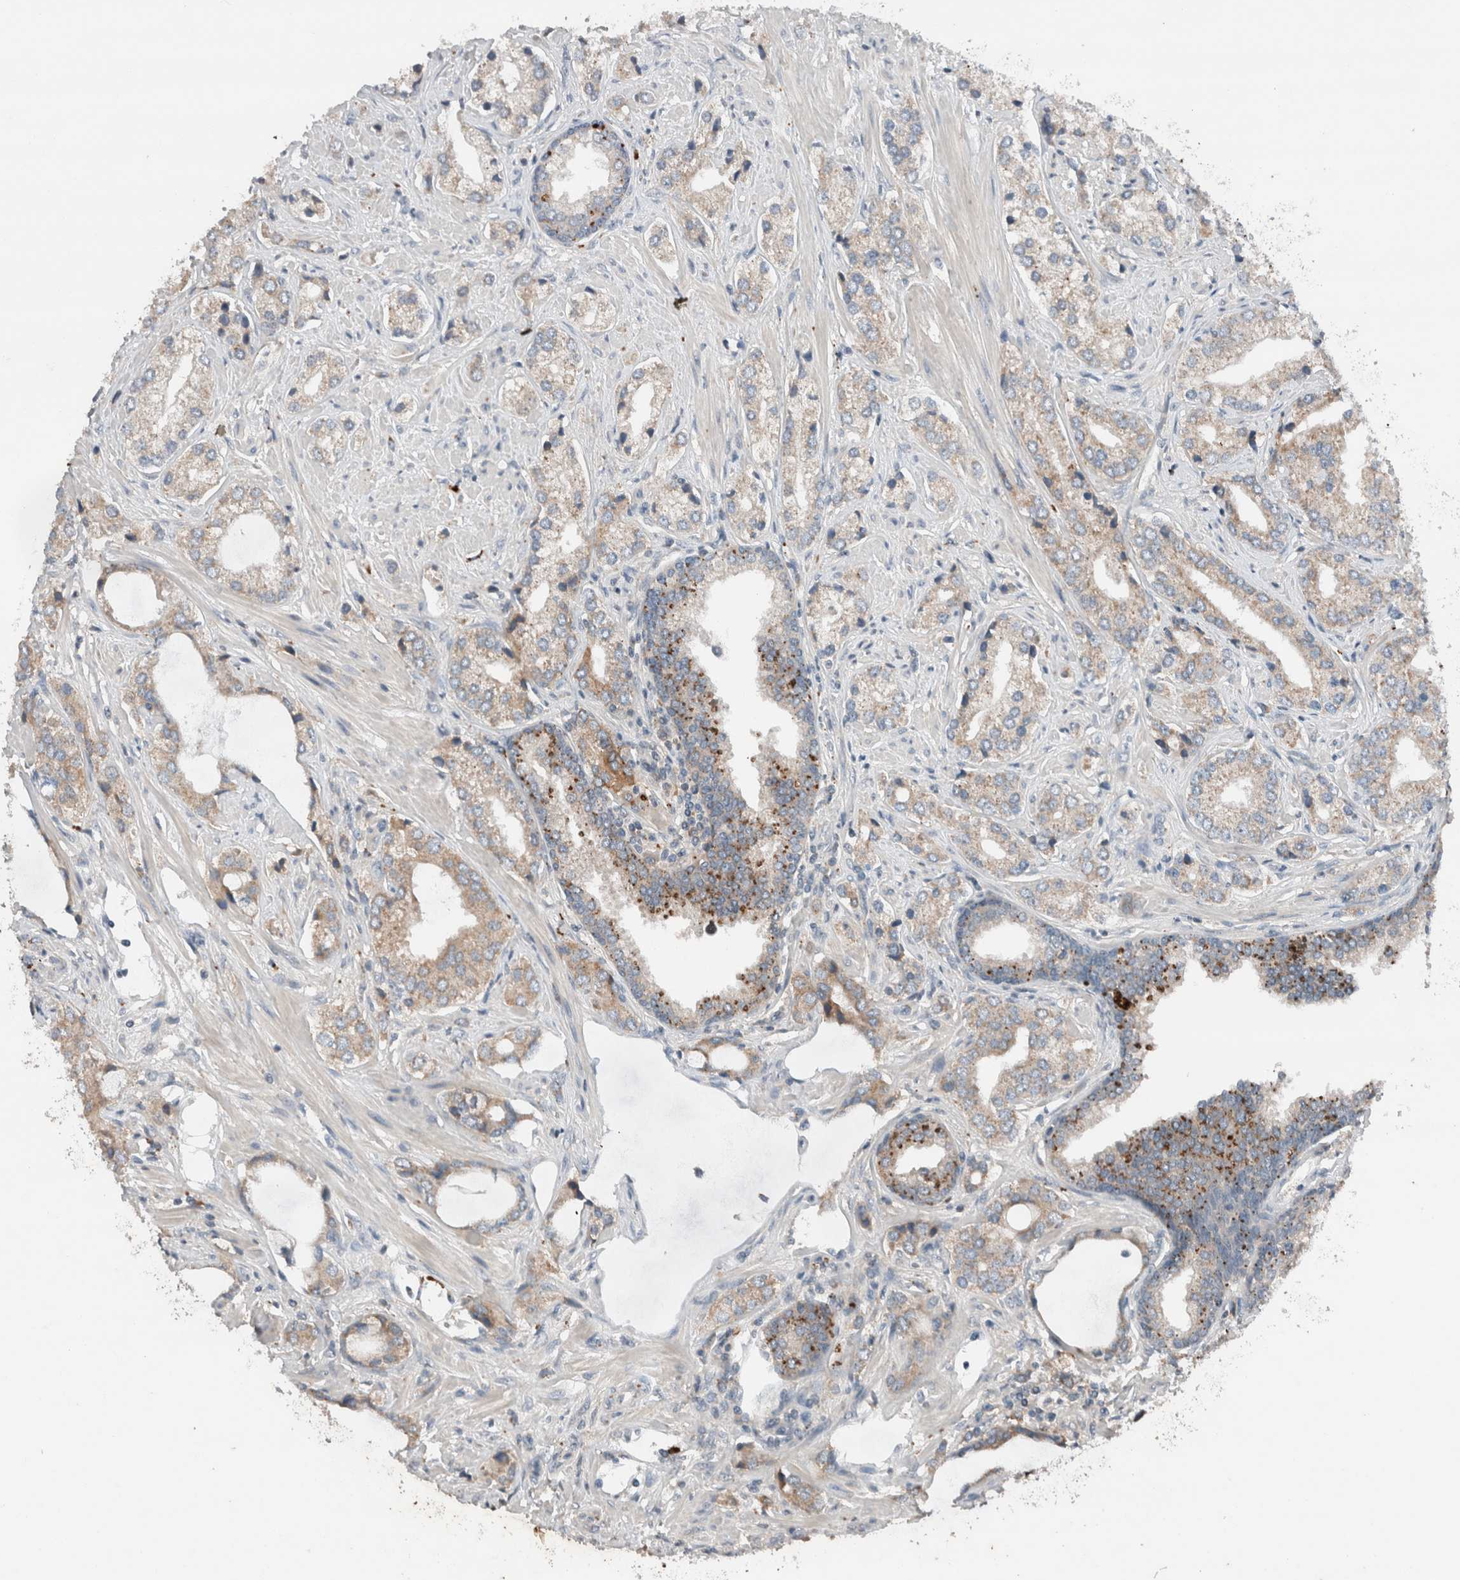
{"staining": {"intensity": "weak", "quantity": "<25%", "location": "cytoplasmic/membranous"}, "tissue": "prostate cancer", "cell_type": "Tumor cells", "image_type": "cancer", "snomed": [{"axis": "morphology", "description": "Adenocarcinoma, High grade"}, {"axis": "topography", "description": "Prostate"}], "caption": "The photomicrograph shows no staining of tumor cells in prostate high-grade adenocarcinoma.", "gene": "UGCG", "patient": {"sex": "male", "age": 66}}